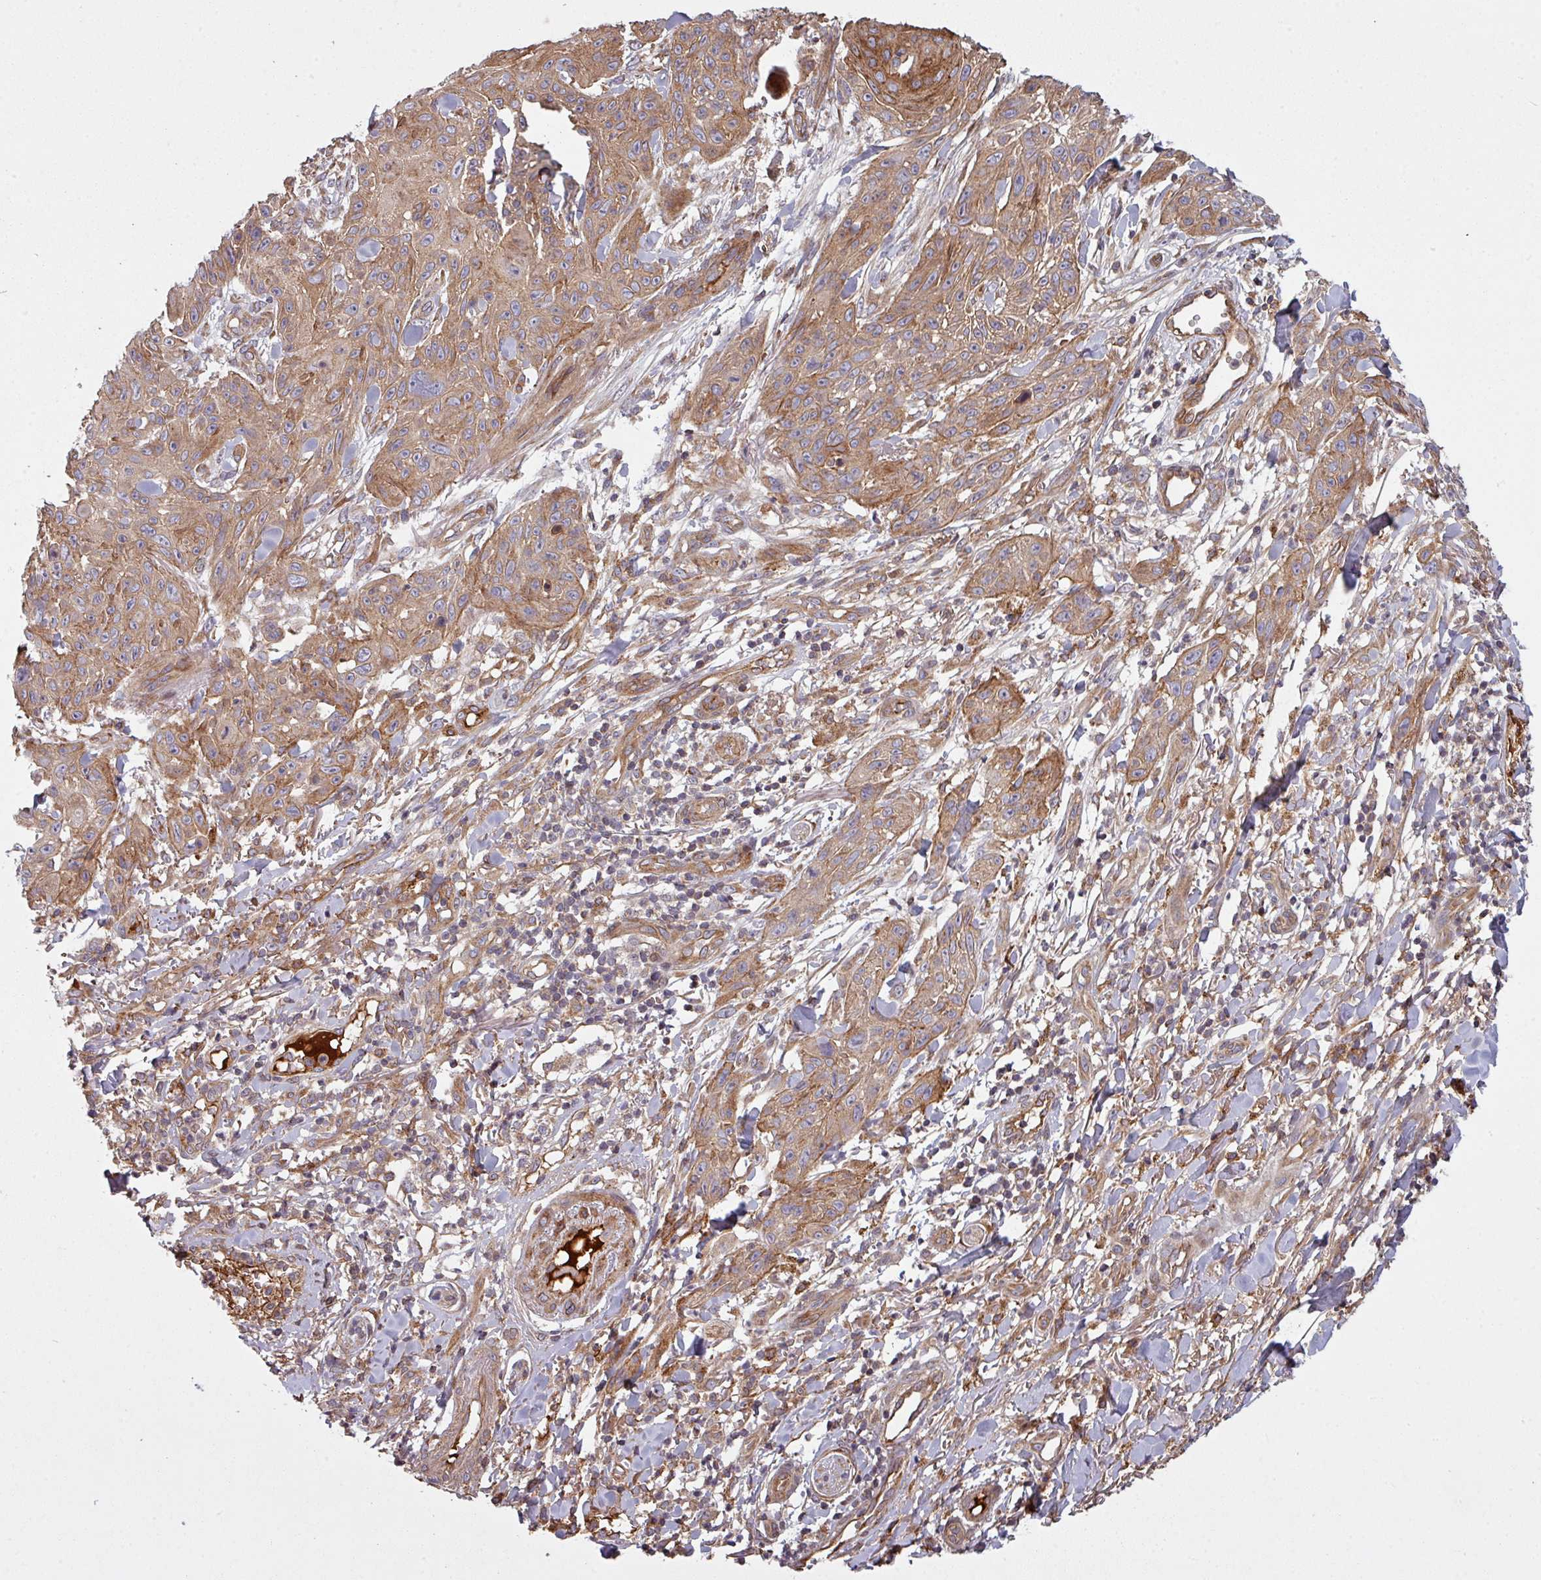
{"staining": {"intensity": "moderate", "quantity": ">75%", "location": "cytoplasmic/membranous"}, "tissue": "skin cancer", "cell_type": "Tumor cells", "image_type": "cancer", "snomed": [{"axis": "morphology", "description": "Squamous cell carcinoma, NOS"}, {"axis": "topography", "description": "Skin"}], "caption": "Immunohistochemistry histopathology image of neoplastic tissue: skin squamous cell carcinoma stained using IHC reveals medium levels of moderate protein expression localized specifically in the cytoplasmic/membranous of tumor cells, appearing as a cytoplasmic/membranous brown color.", "gene": "SNRNP25", "patient": {"sex": "male", "age": 86}}